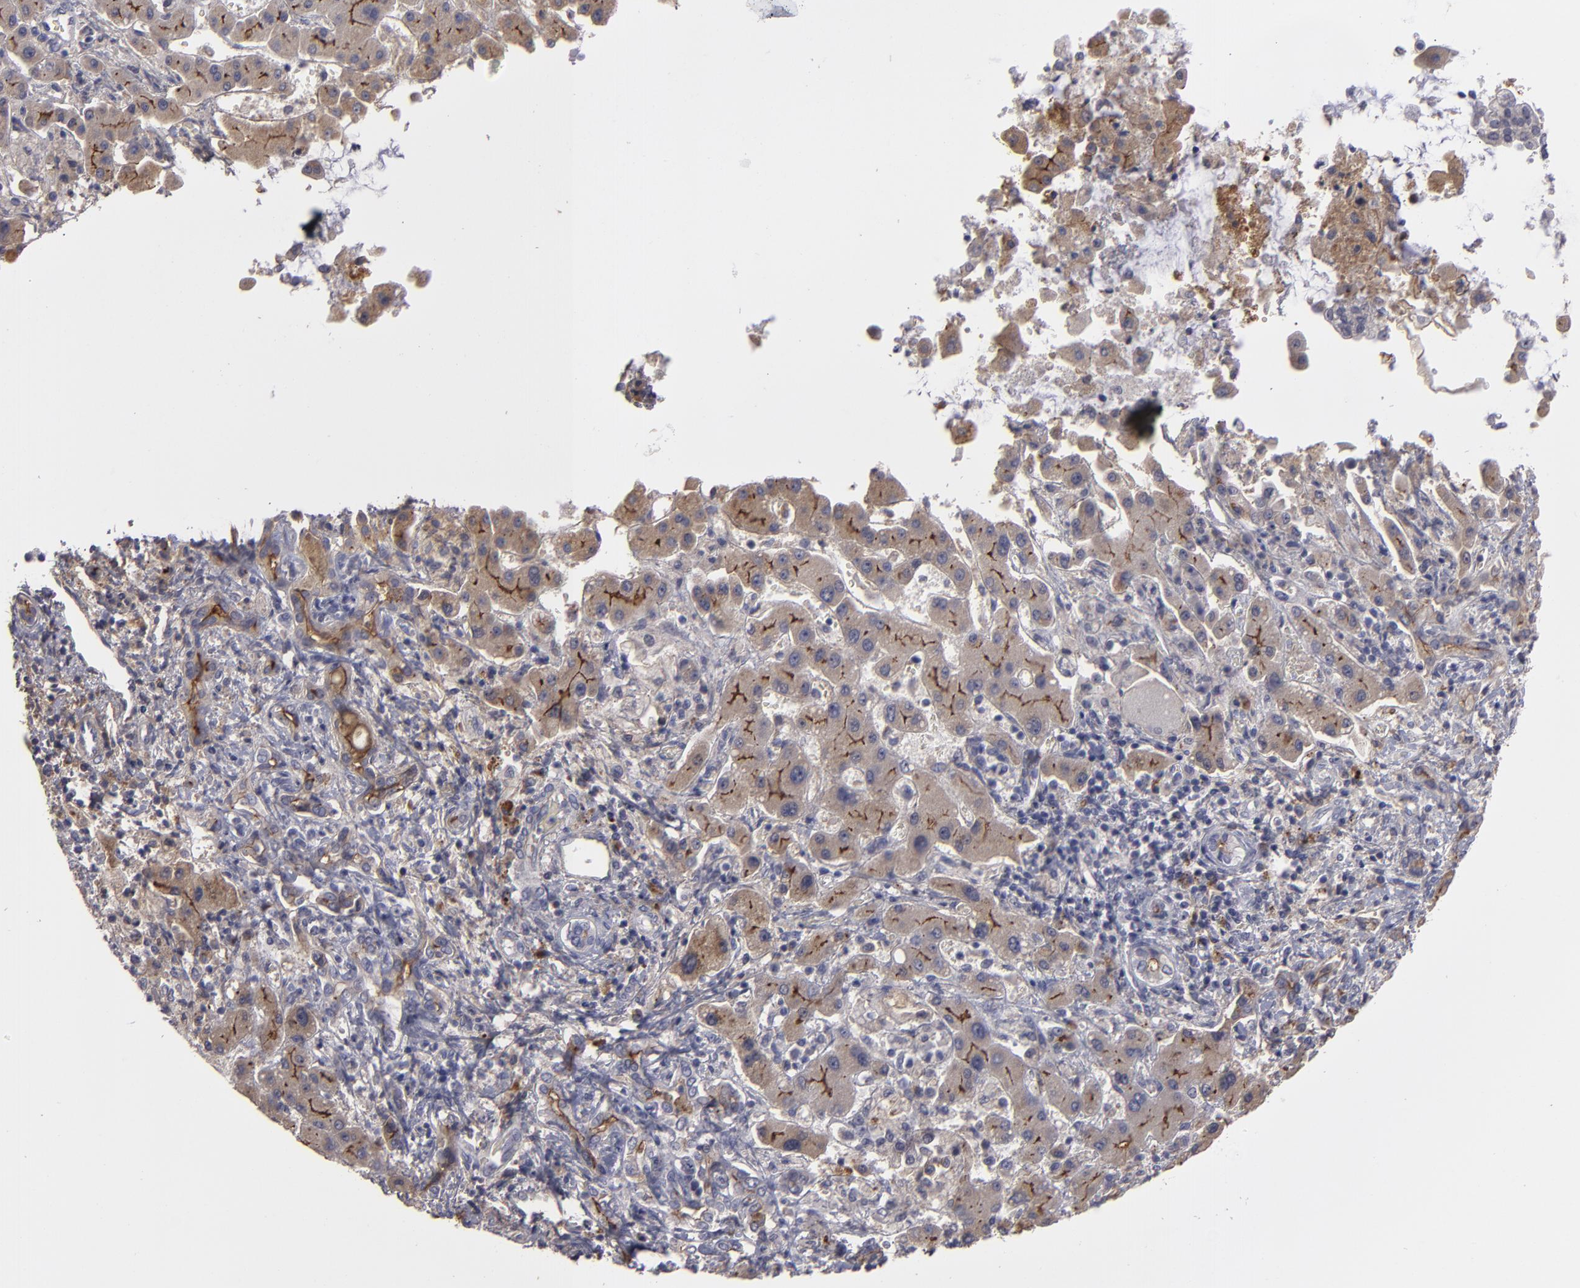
{"staining": {"intensity": "negative", "quantity": "none", "location": "none"}, "tissue": "liver cancer", "cell_type": "Tumor cells", "image_type": "cancer", "snomed": [{"axis": "morphology", "description": "Cholangiocarcinoma"}, {"axis": "topography", "description": "Liver"}], "caption": "Tumor cells are negative for protein expression in human liver cancer (cholangiocarcinoma). Nuclei are stained in blue.", "gene": "FBLN1", "patient": {"sex": "male", "age": 50}}